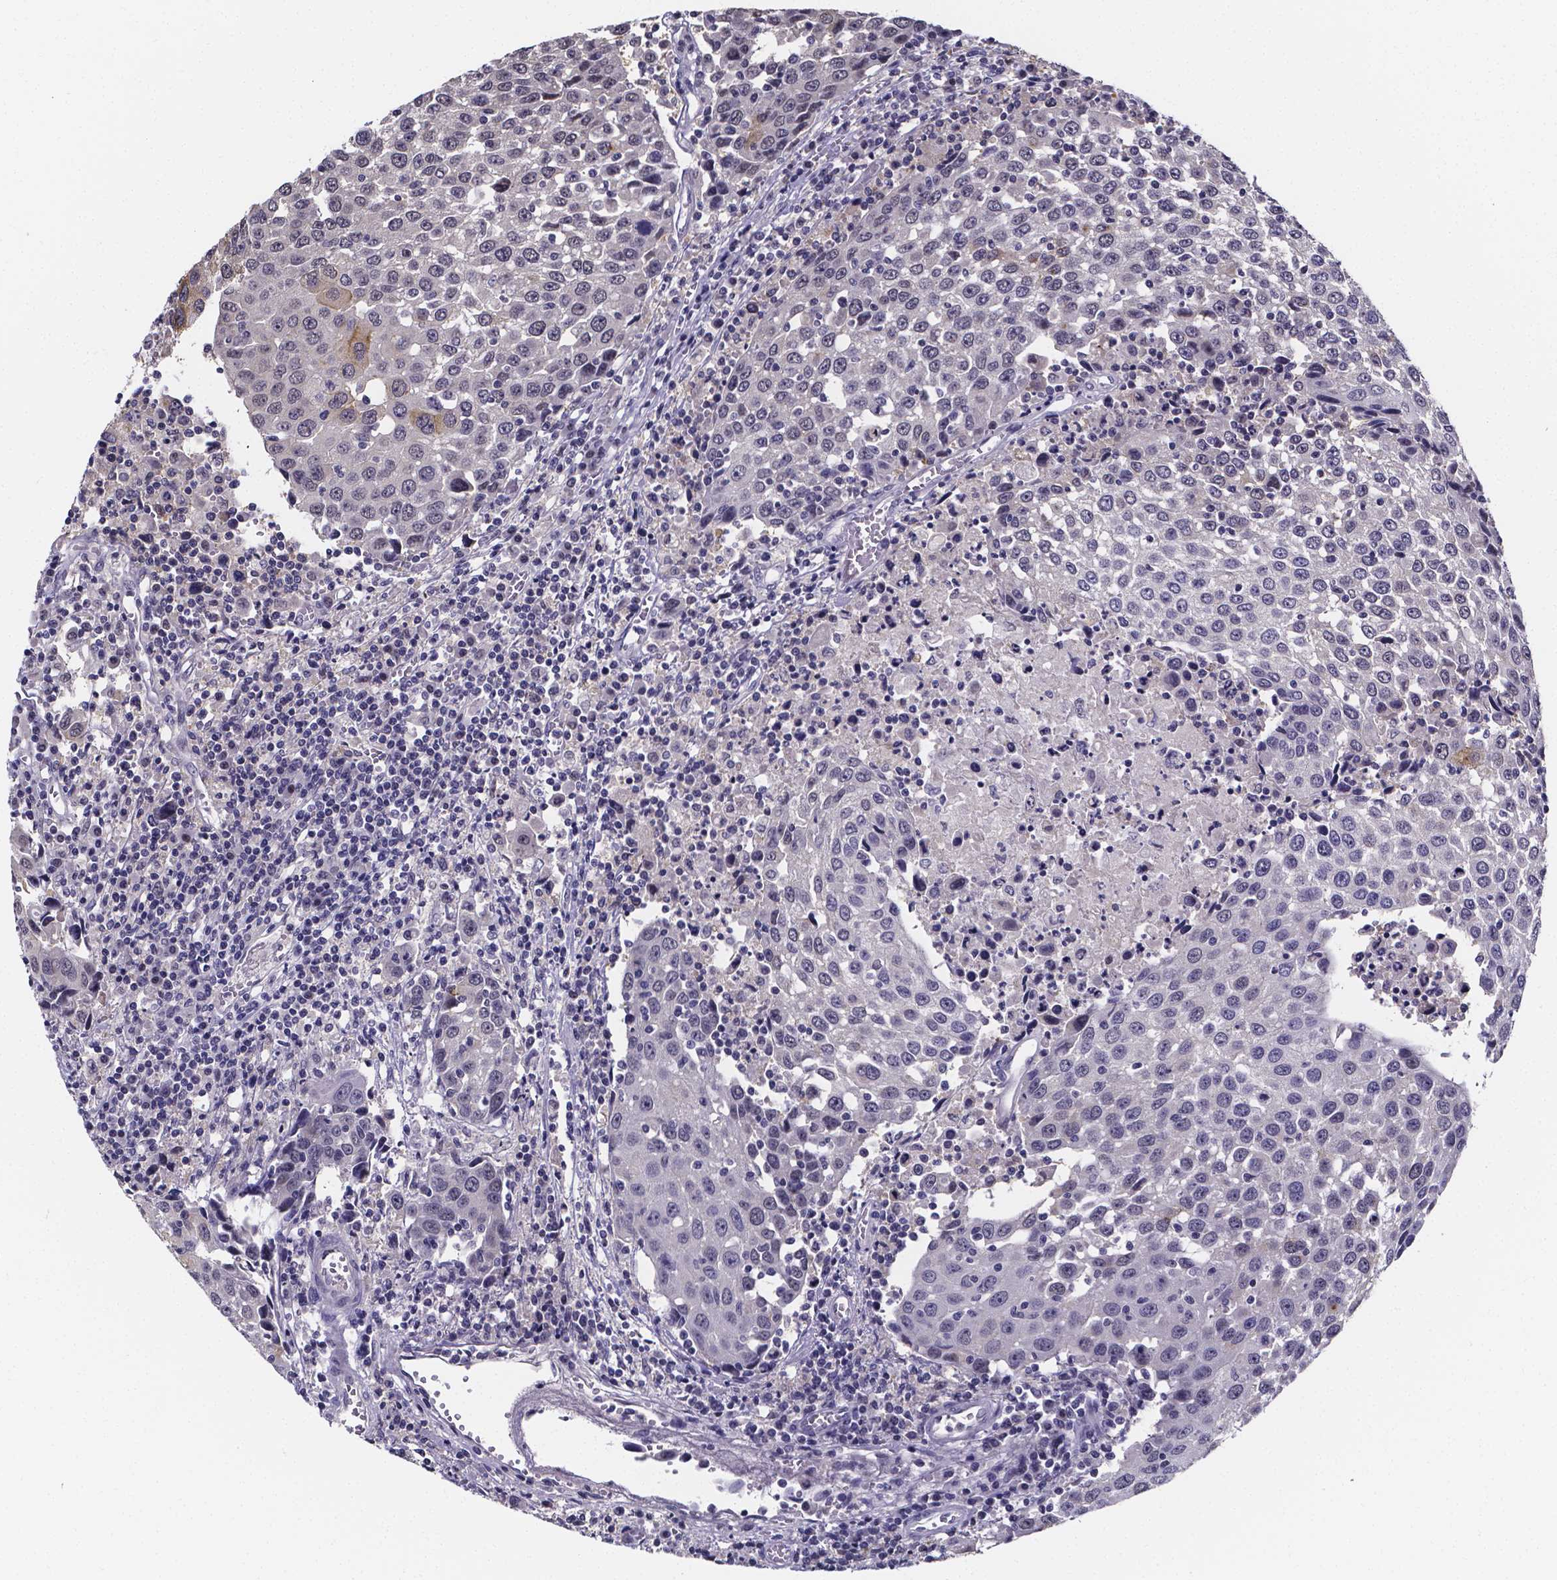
{"staining": {"intensity": "negative", "quantity": "none", "location": "none"}, "tissue": "urothelial cancer", "cell_type": "Tumor cells", "image_type": "cancer", "snomed": [{"axis": "morphology", "description": "Urothelial carcinoma, High grade"}, {"axis": "topography", "description": "Urinary bladder"}], "caption": "An immunohistochemistry photomicrograph of urothelial carcinoma (high-grade) is shown. There is no staining in tumor cells of urothelial carcinoma (high-grade).", "gene": "IZUMO1", "patient": {"sex": "female", "age": 85}}